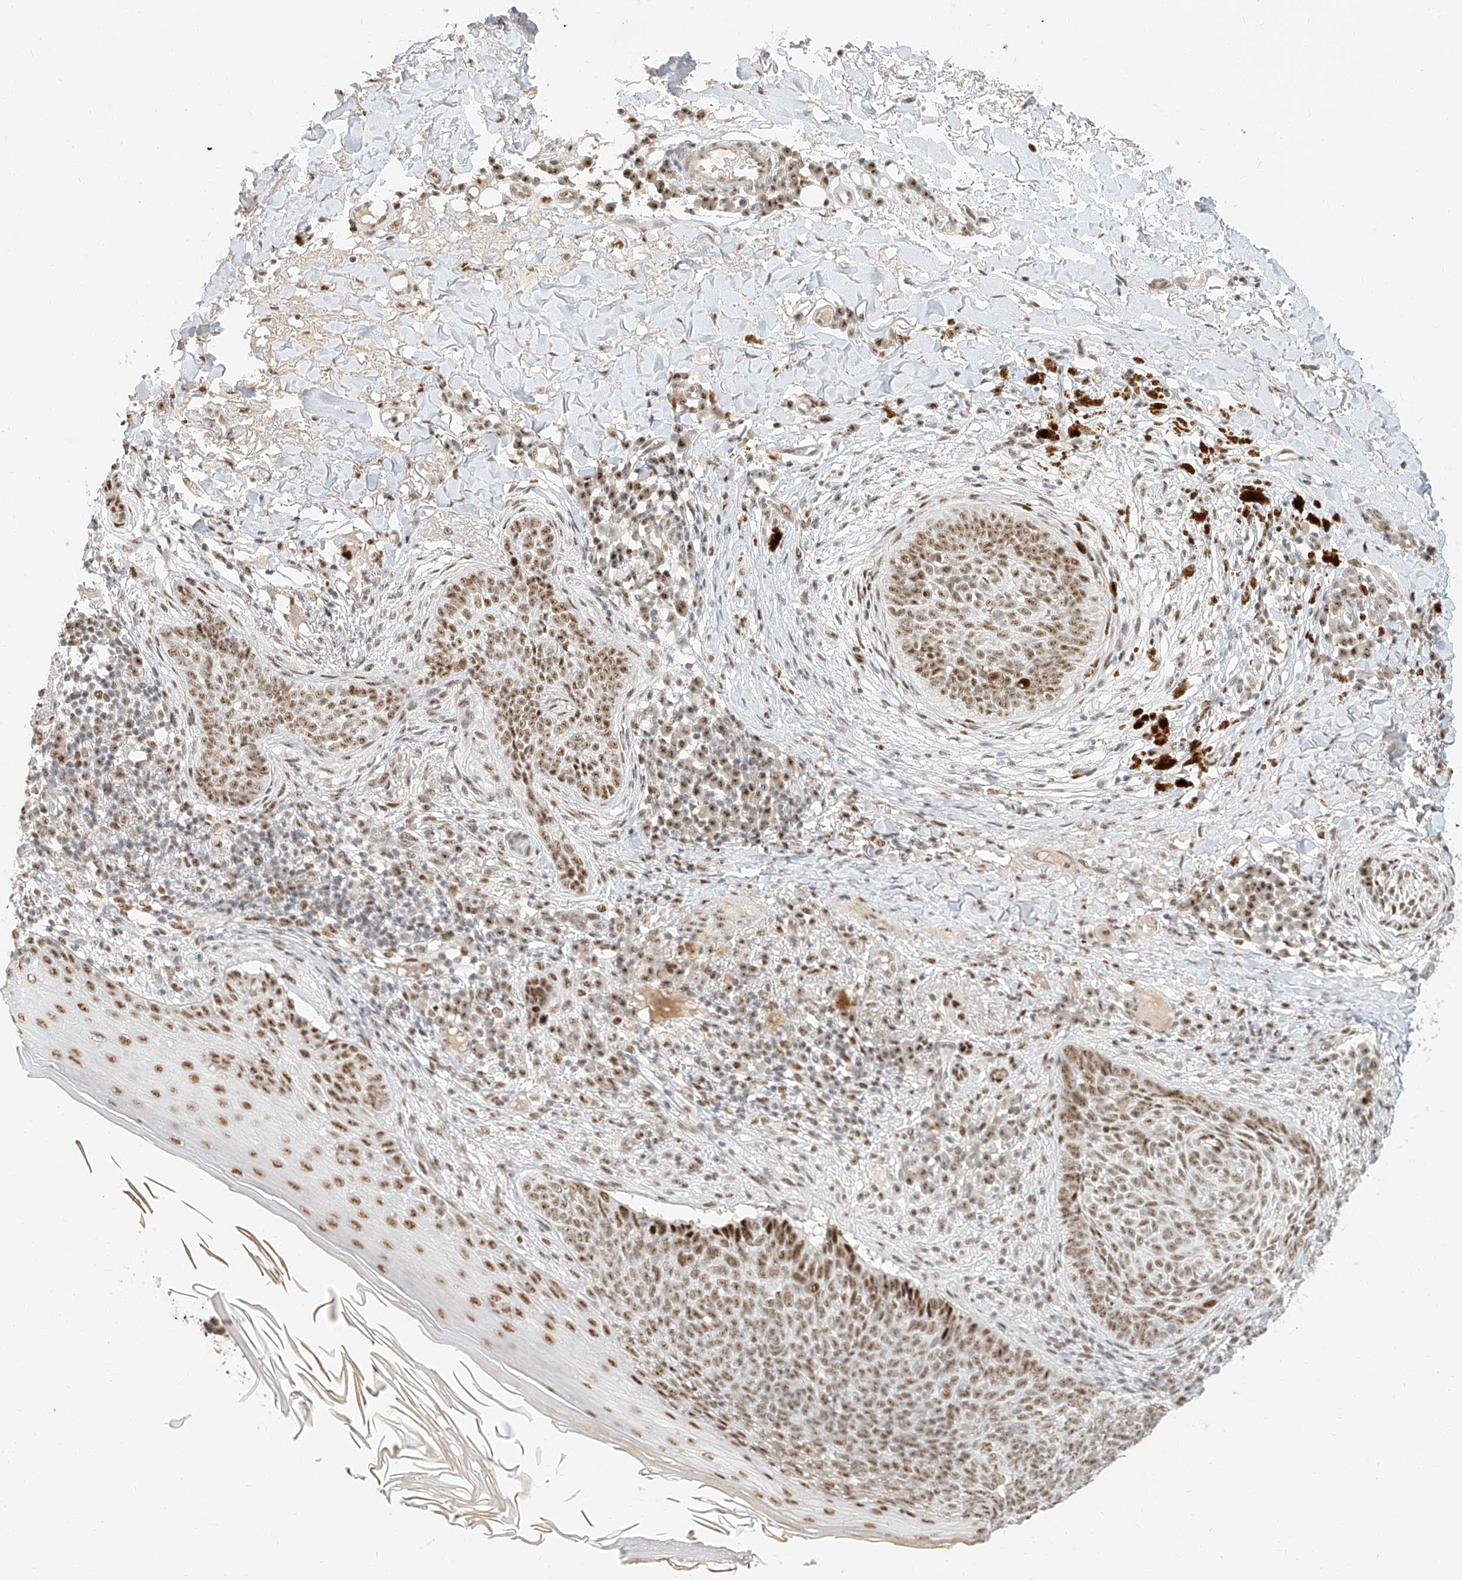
{"staining": {"intensity": "moderate", "quantity": ">75%", "location": "nuclear"}, "tissue": "skin cancer", "cell_type": "Tumor cells", "image_type": "cancer", "snomed": [{"axis": "morphology", "description": "Basal cell carcinoma"}, {"axis": "topography", "description": "Skin"}], "caption": "Immunohistochemistry (IHC) (DAB) staining of human skin cancer displays moderate nuclear protein positivity in approximately >75% of tumor cells.", "gene": "CXorf58", "patient": {"sex": "male", "age": 85}}